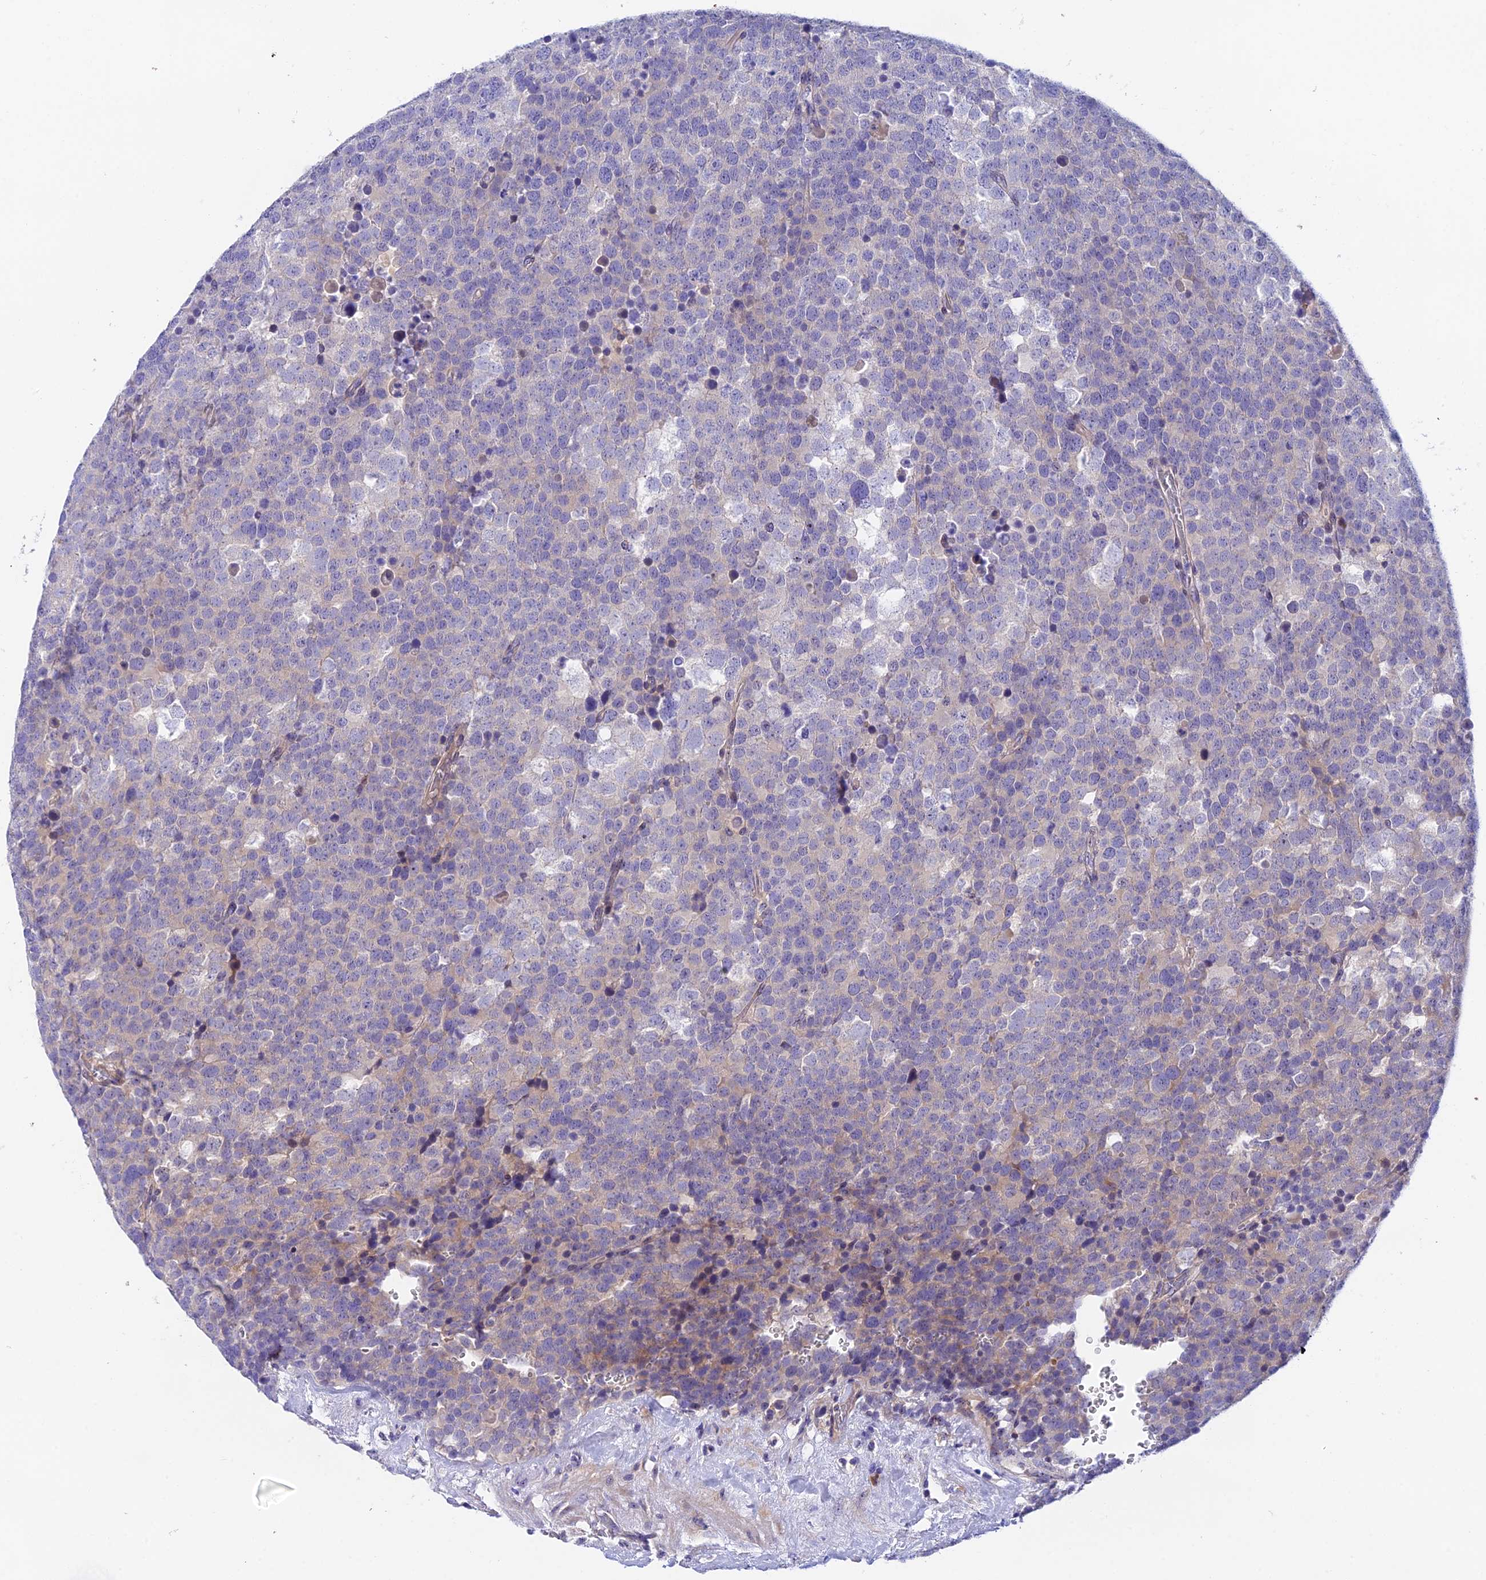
{"staining": {"intensity": "weak", "quantity": "<25%", "location": "cytoplasmic/membranous"}, "tissue": "testis cancer", "cell_type": "Tumor cells", "image_type": "cancer", "snomed": [{"axis": "morphology", "description": "Seminoma, NOS"}, {"axis": "topography", "description": "Testis"}], "caption": "Tumor cells show no significant positivity in testis cancer. (IHC, brightfield microscopy, high magnification).", "gene": "DUSP29", "patient": {"sex": "male", "age": 71}}